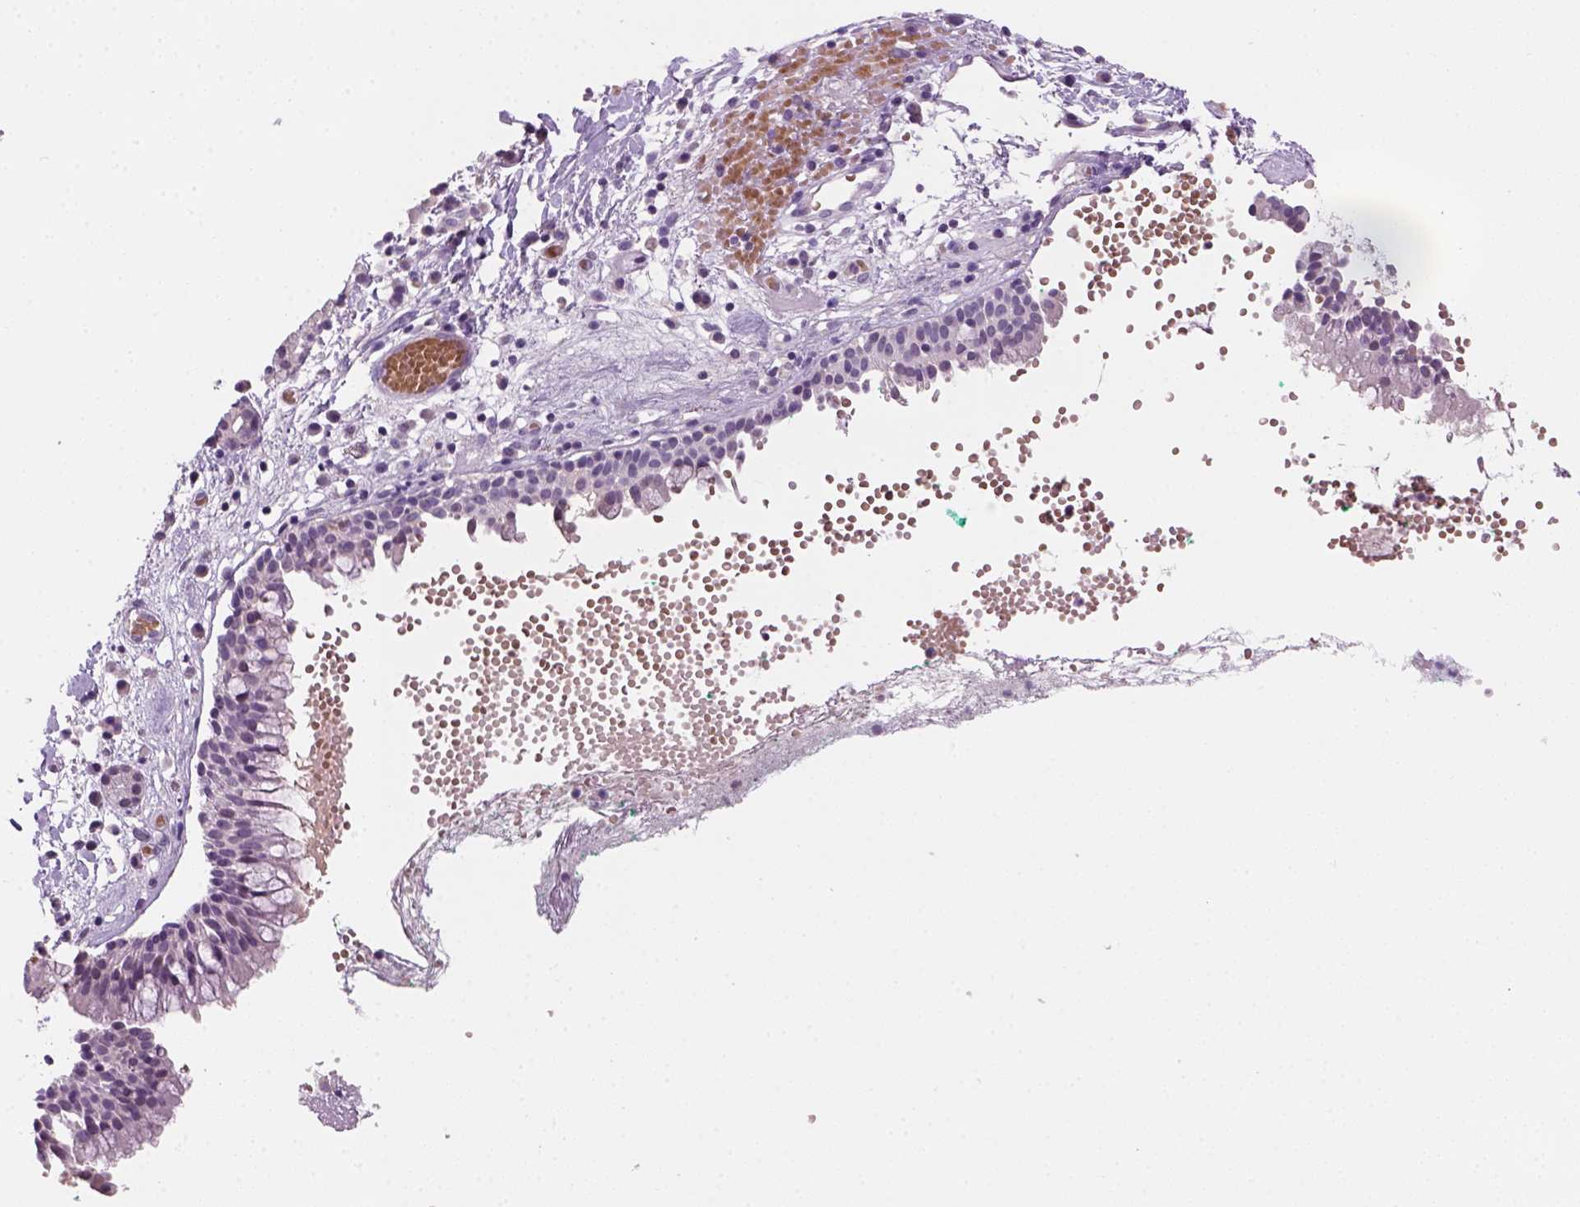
{"staining": {"intensity": "negative", "quantity": "none", "location": "none"}, "tissue": "nasopharynx", "cell_type": "Respiratory epithelial cells", "image_type": "normal", "snomed": [{"axis": "morphology", "description": "Normal tissue, NOS"}, {"axis": "morphology", "description": "Basal cell carcinoma"}, {"axis": "topography", "description": "Cartilage tissue"}, {"axis": "topography", "description": "Nasopharynx"}, {"axis": "topography", "description": "Oral tissue"}], "caption": "Immunohistochemistry (IHC) photomicrograph of normal human nasopharynx stained for a protein (brown), which exhibits no positivity in respiratory epithelial cells. (DAB immunohistochemistry (IHC) visualized using brightfield microscopy, high magnification).", "gene": "ZMAT4", "patient": {"sex": "female", "age": 77}}